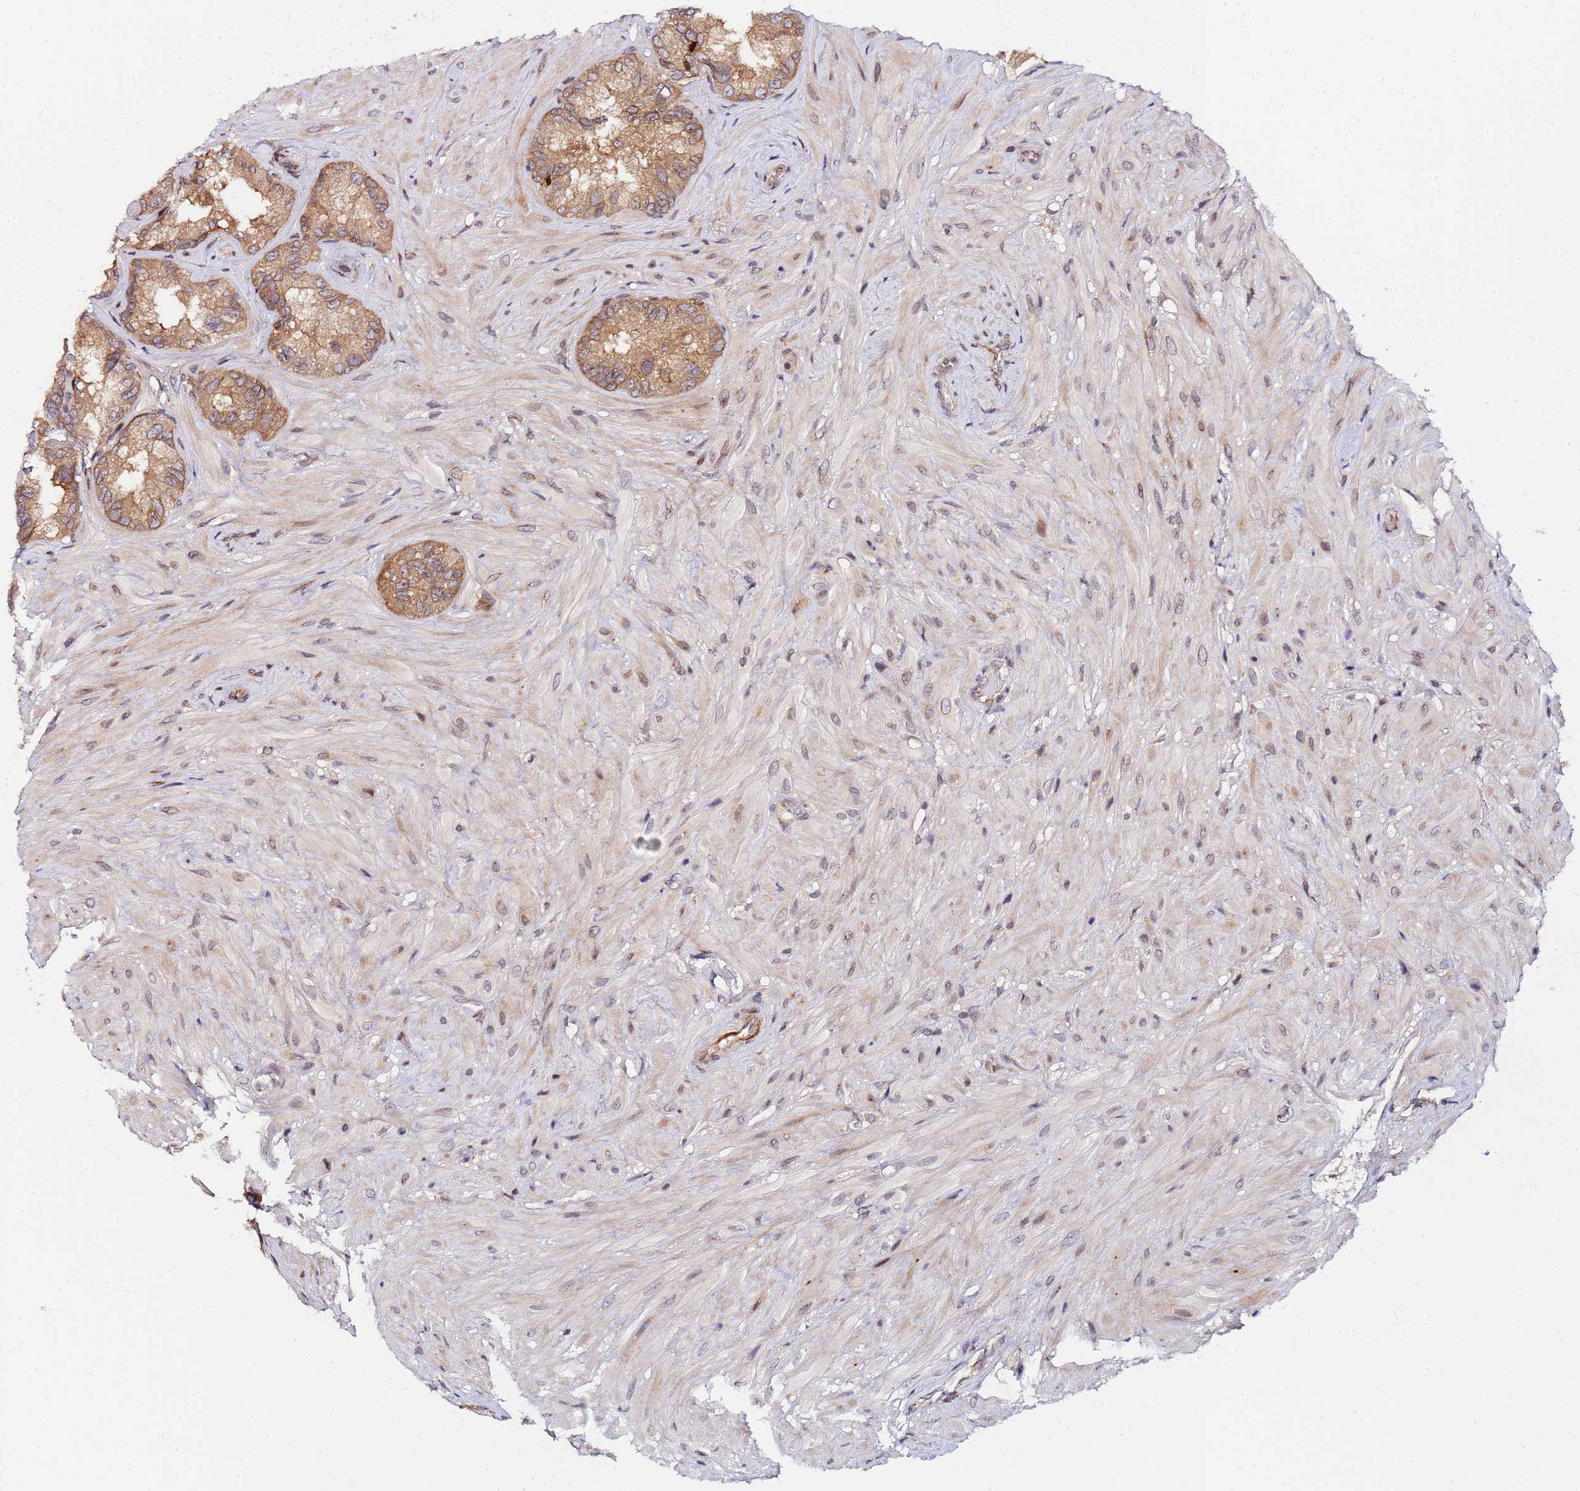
{"staining": {"intensity": "moderate", "quantity": ">75%", "location": "cytoplasmic/membranous"}, "tissue": "seminal vesicle", "cell_type": "Glandular cells", "image_type": "normal", "snomed": [{"axis": "morphology", "description": "Normal tissue, NOS"}, {"axis": "topography", "description": "Seminal veicle"}, {"axis": "topography", "description": "Peripheral nerve tissue"}], "caption": "A brown stain shows moderate cytoplasmic/membranous expression of a protein in glandular cells of benign seminal vesicle. (brown staining indicates protein expression, while blue staining denotes nuclei).", "gene": "UNC93B1", "patient": {"sex": "male", "age": 67}}